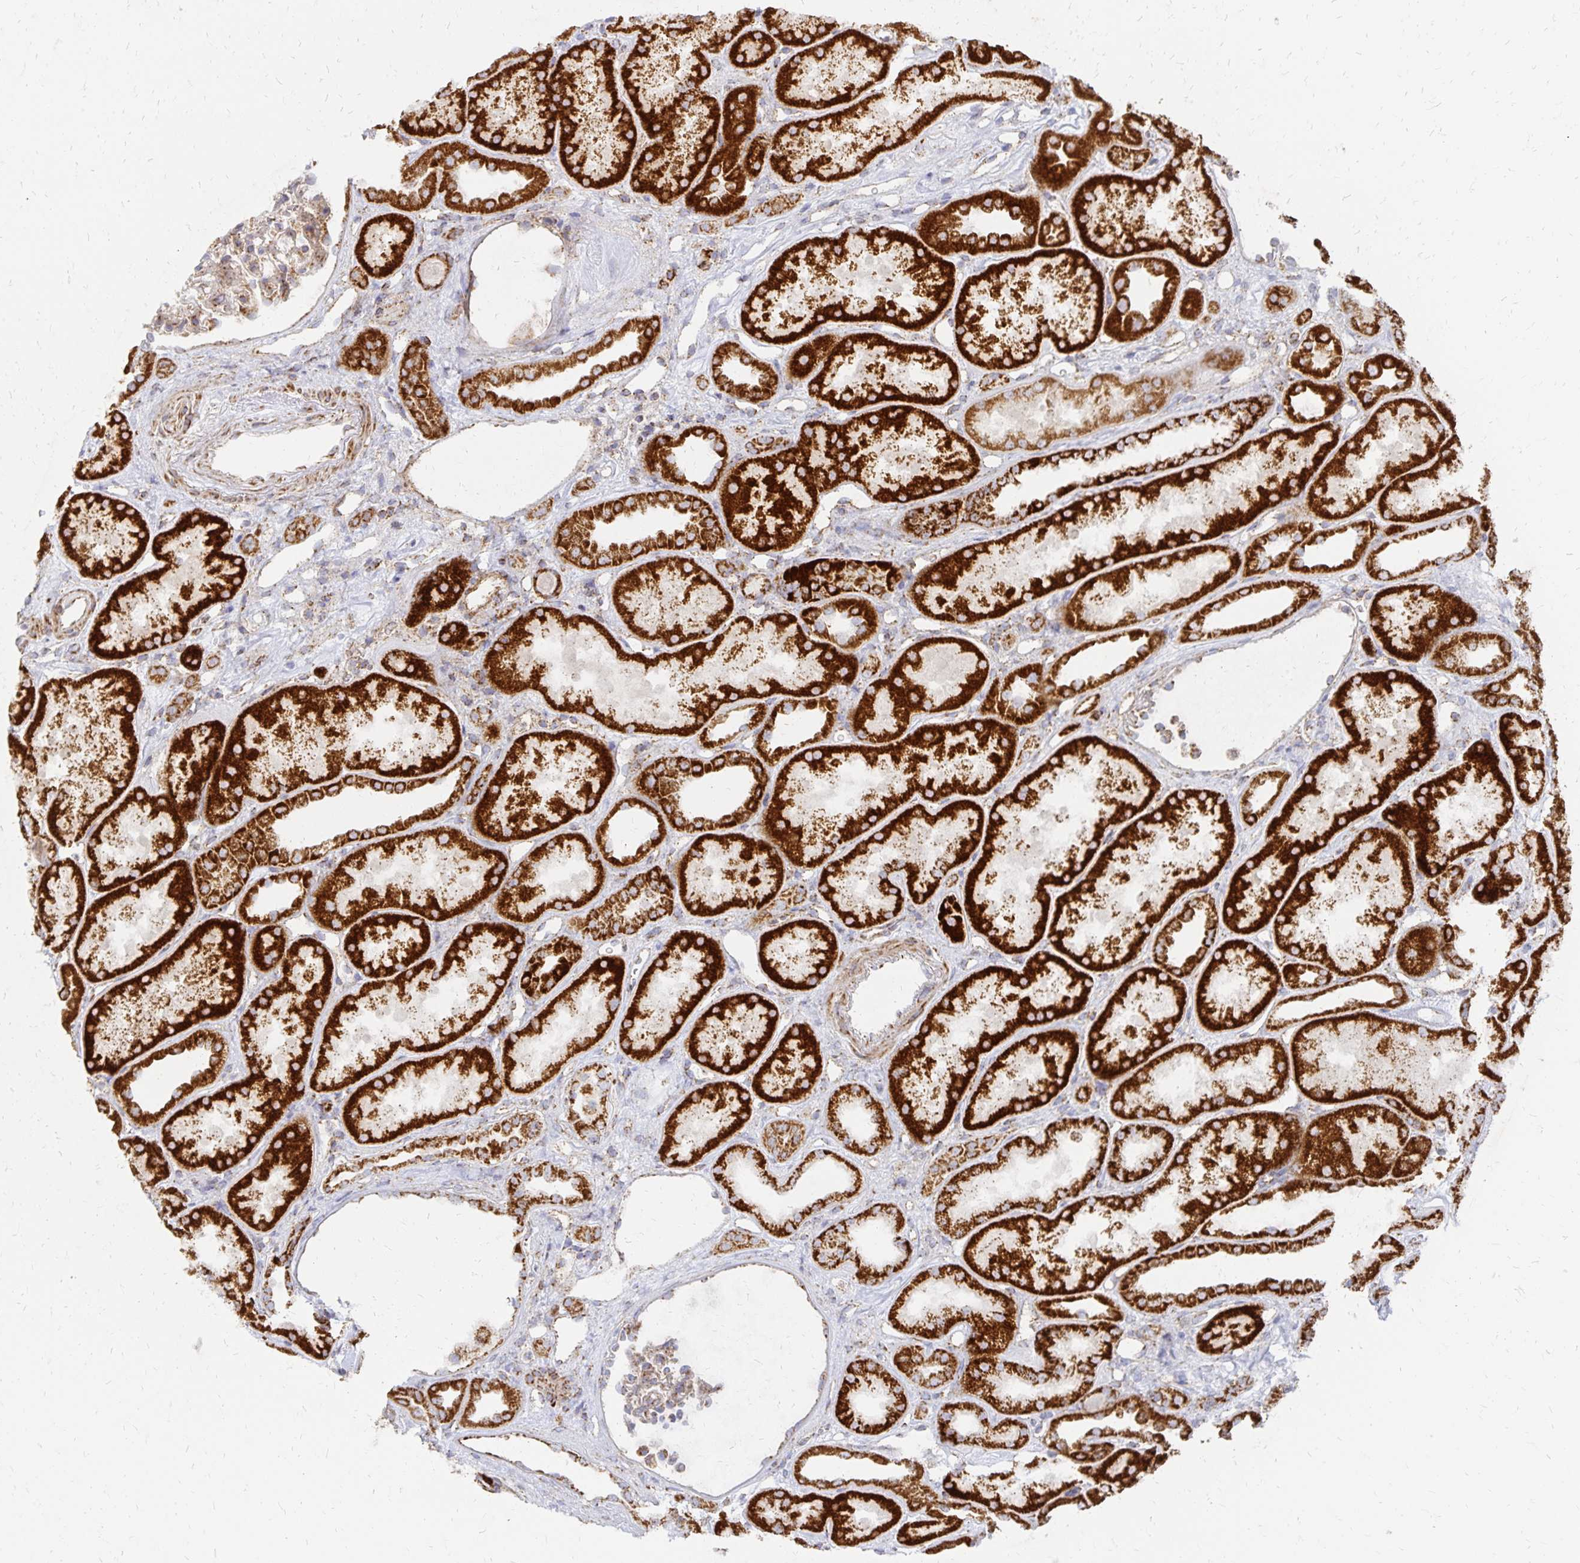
{"staining": {"intensity": "weak", "quantity": ">75%", "location": "cytoplasmic/membranous"}, "tissue": "kidney", "cell_type": "Cells in glomeruli", "image_type": "normal", "snomed": [{"axis": "morphology", "description": "Normal tissue, NOS"}, {"axis": "topography", "description": "Kidney"}], "caption": "Human kidney stained with a brown dye reveals weak cytoplasmic/membranous positive expression in approximately >75% of cells in glomeruli.", "gene": "STOML2", "patient": {"sex": "male", "age": 61}}